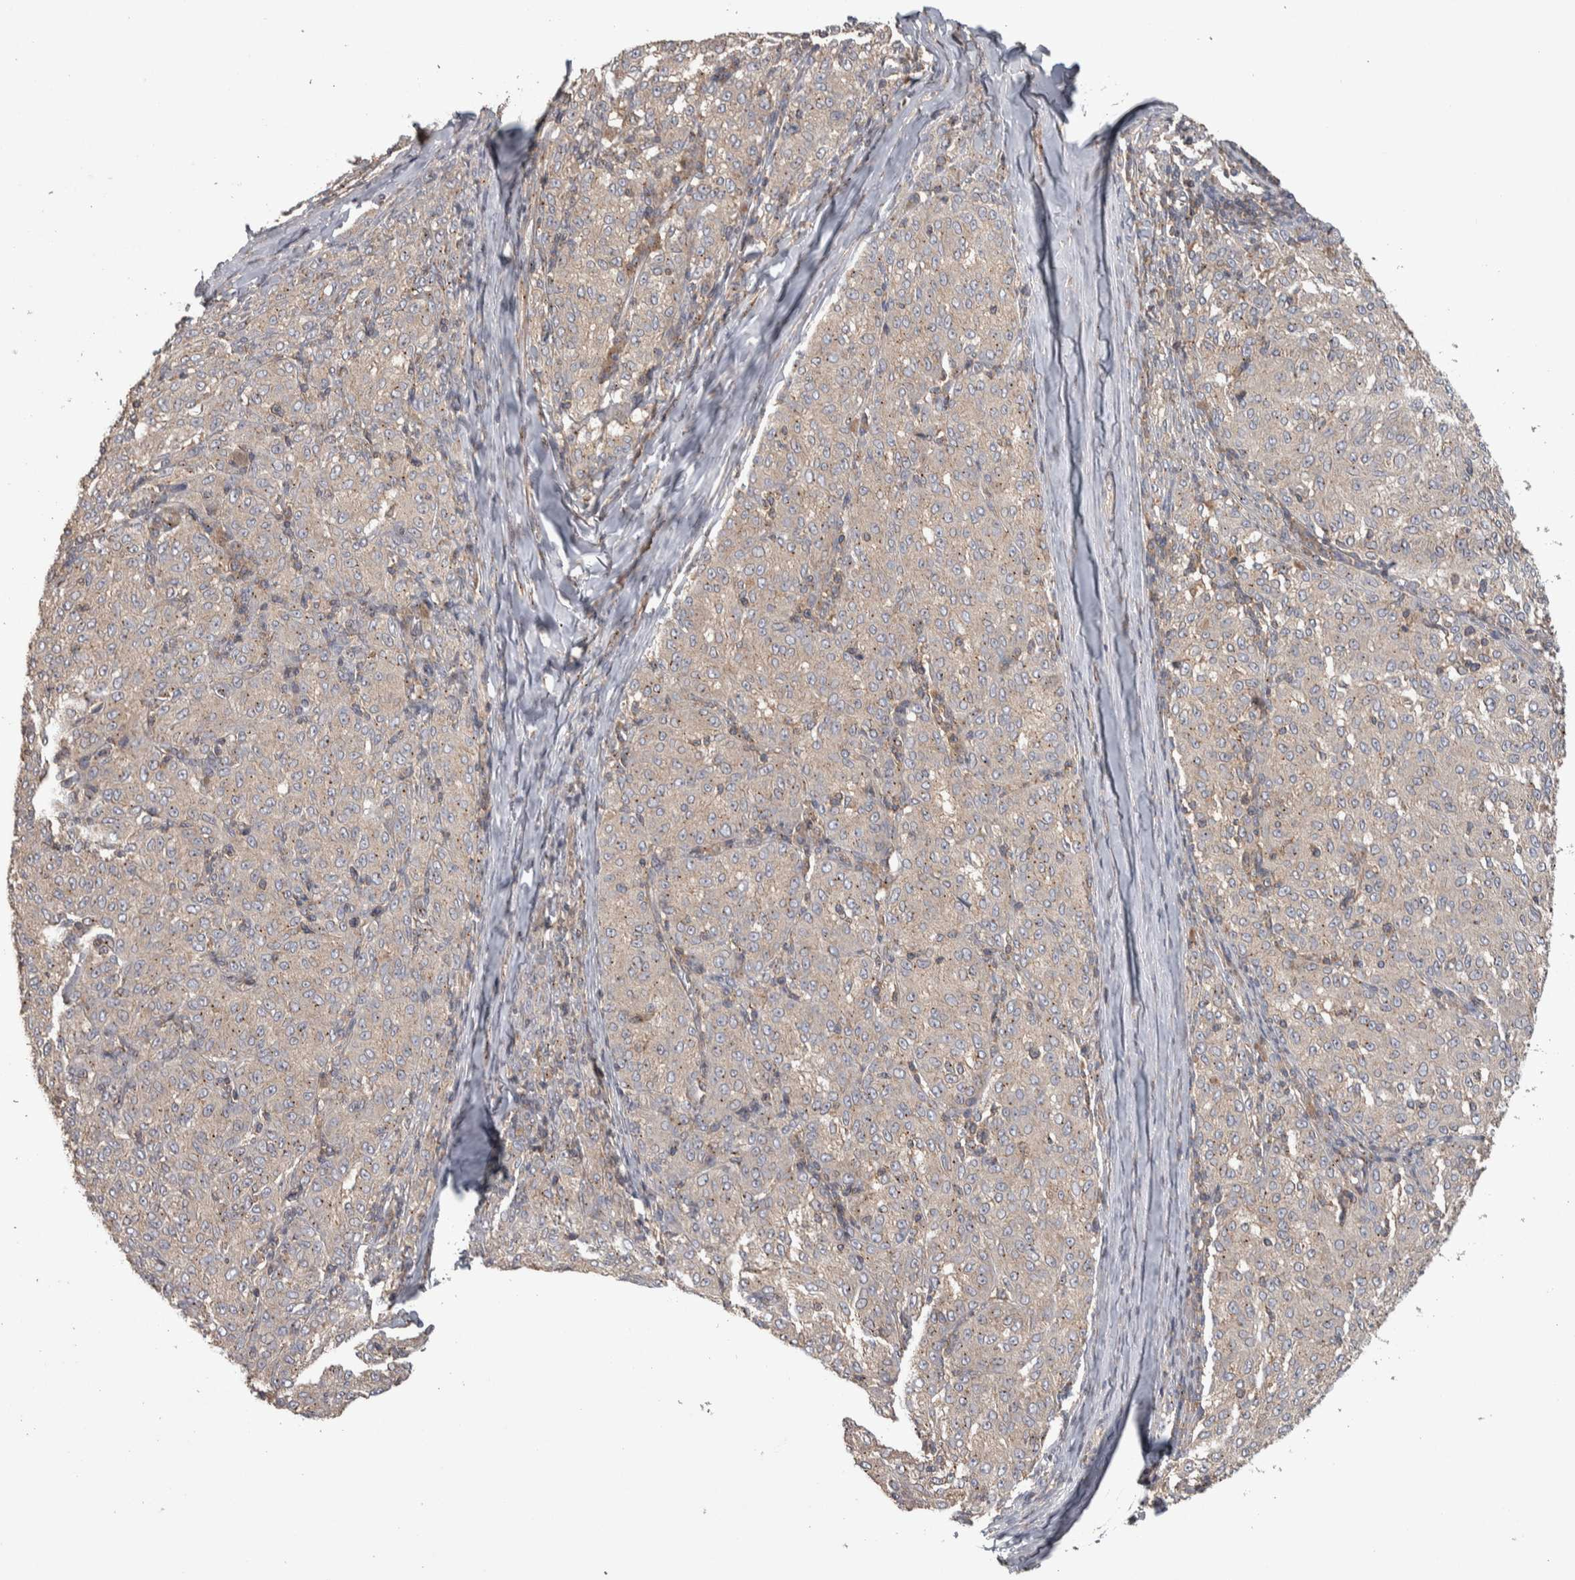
{"staining": {"intensity": "negative", "quantity": "none", "location": "none"}, "tissue": "melanoma", "cell_type": "Tumor cells", "image_type": "cancer", "snomed": [{"axis": "morphology", "description": "Malignant melanoma, NOS"}, {"axis": "topography", "description": "Skin"}], "caption": "Tumor cells are negative for brown protein staining in malignant melanoma.", "gene": "IFRD1", "patient": {"sex": "female", "age": 72}}